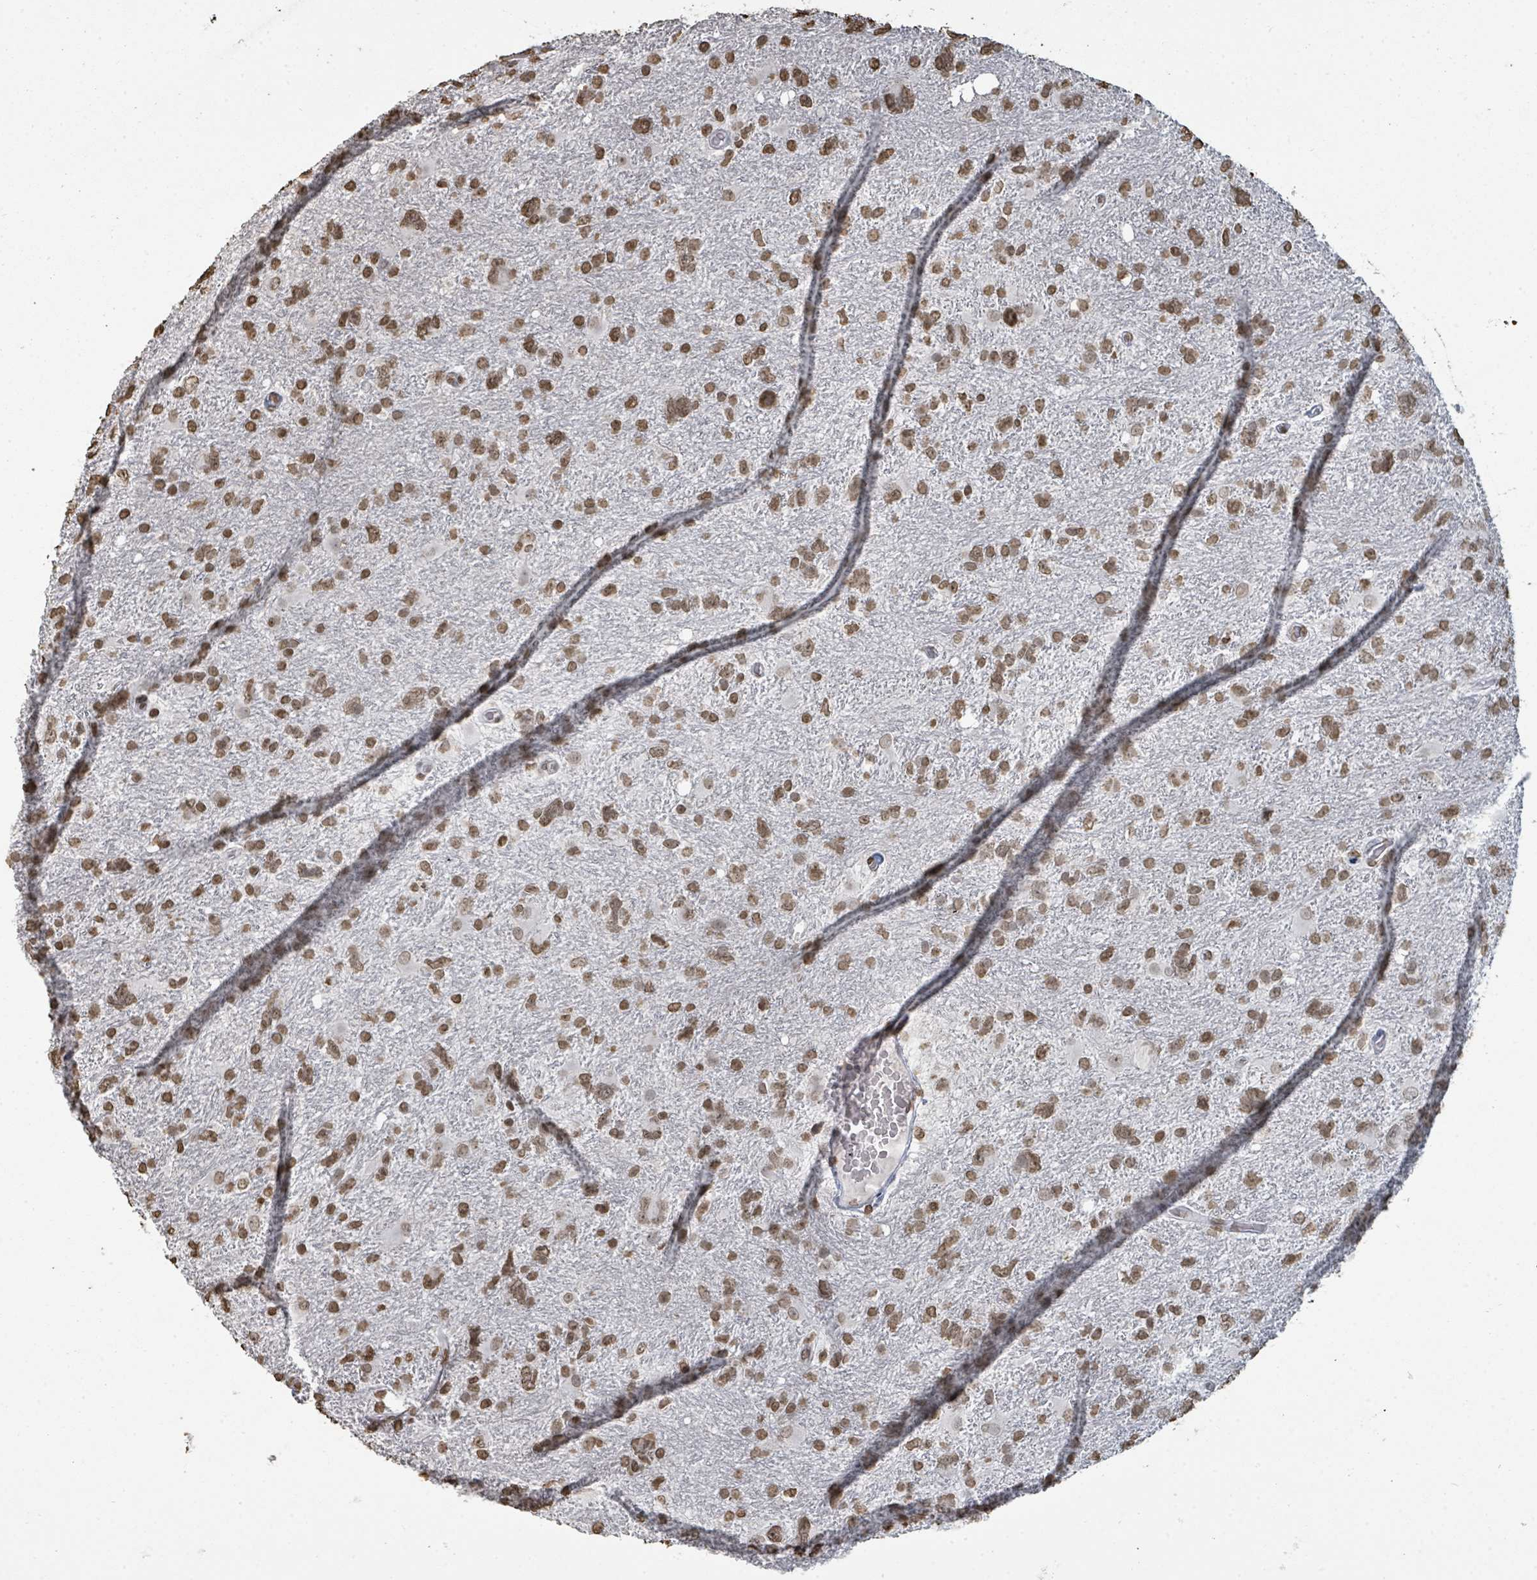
{"staining": {"intensity": "moderate", "quantity": ">75%", "location": "nuclear"}, "tissue": "glioma", "cell_type": "Tumor cells", "image_type": "cancer", "snomed": [{"axis": "morphology", "description": "Glioma, malignant, High grade"}, {"axis": "topography", "description": "Brain"}], "caption": "Malignant glioma (high-grade) tissue reveals moderate nuclear positivity in approximately >75% of tumor cells", "gene": "MRPS12", "patient": {"sex": "male", "age": 61}}